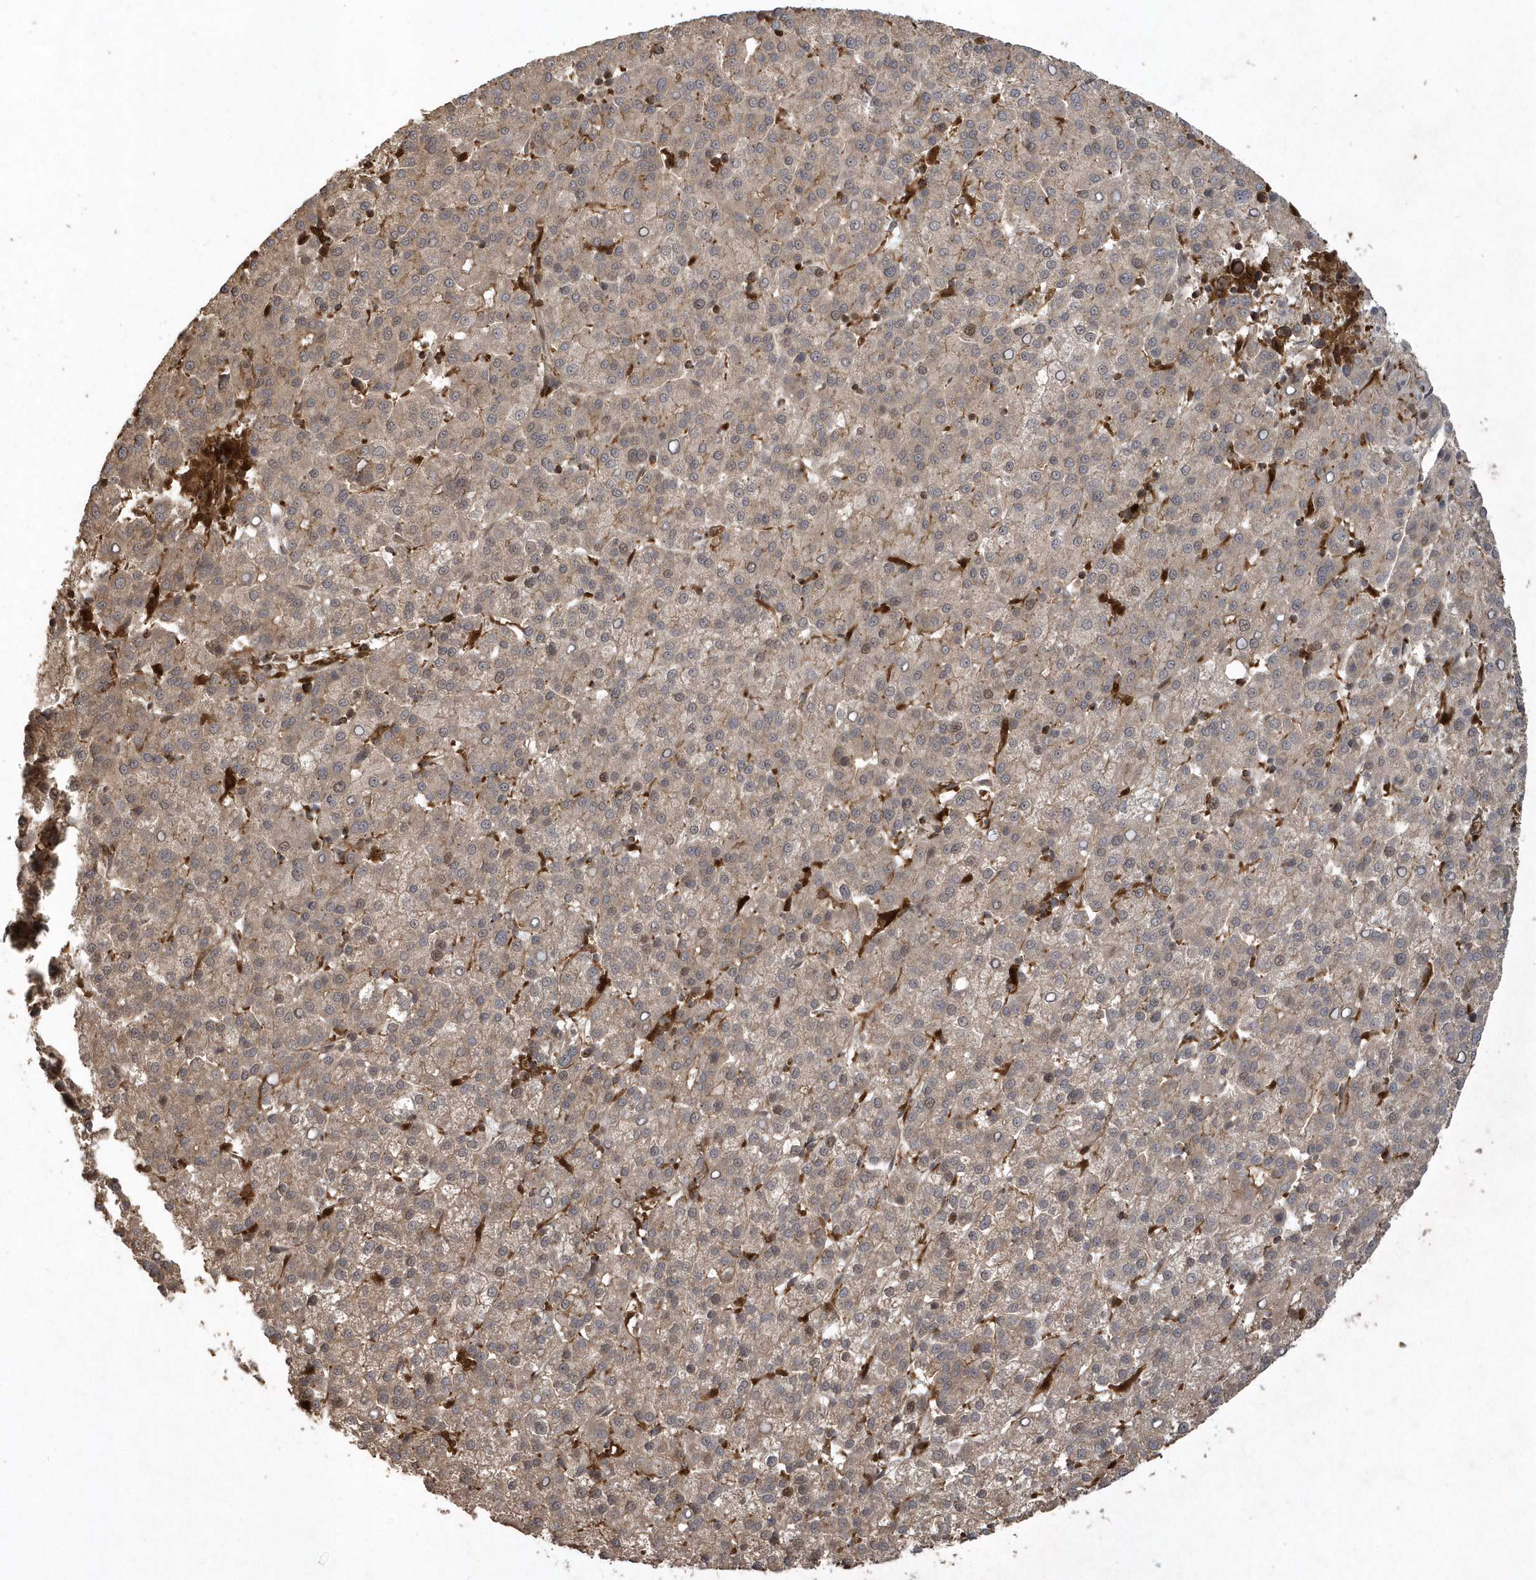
{"staining": {"intensity": "weak", "quantity": ">75%", "location": "cytoplasmic/membranous"}, "tissue": "liver cancer", "cell_type": "Tumor cells", "image_type": "cancer", "snomed": [{"axis": "morphology", "description": "Carcinoma, Hepatocellular, NOS"}, {"axis": "topography", "description": "Liver"}], "caption": "There is low levels of weak cytoplasmic/membranous staining in tumor cells of hepatocellular carcinoma (liver), as demonstrated by immunohistochemical staining (brown color).", "gene": "LACC1", "patient": {"sex": "female", "age": 58}}